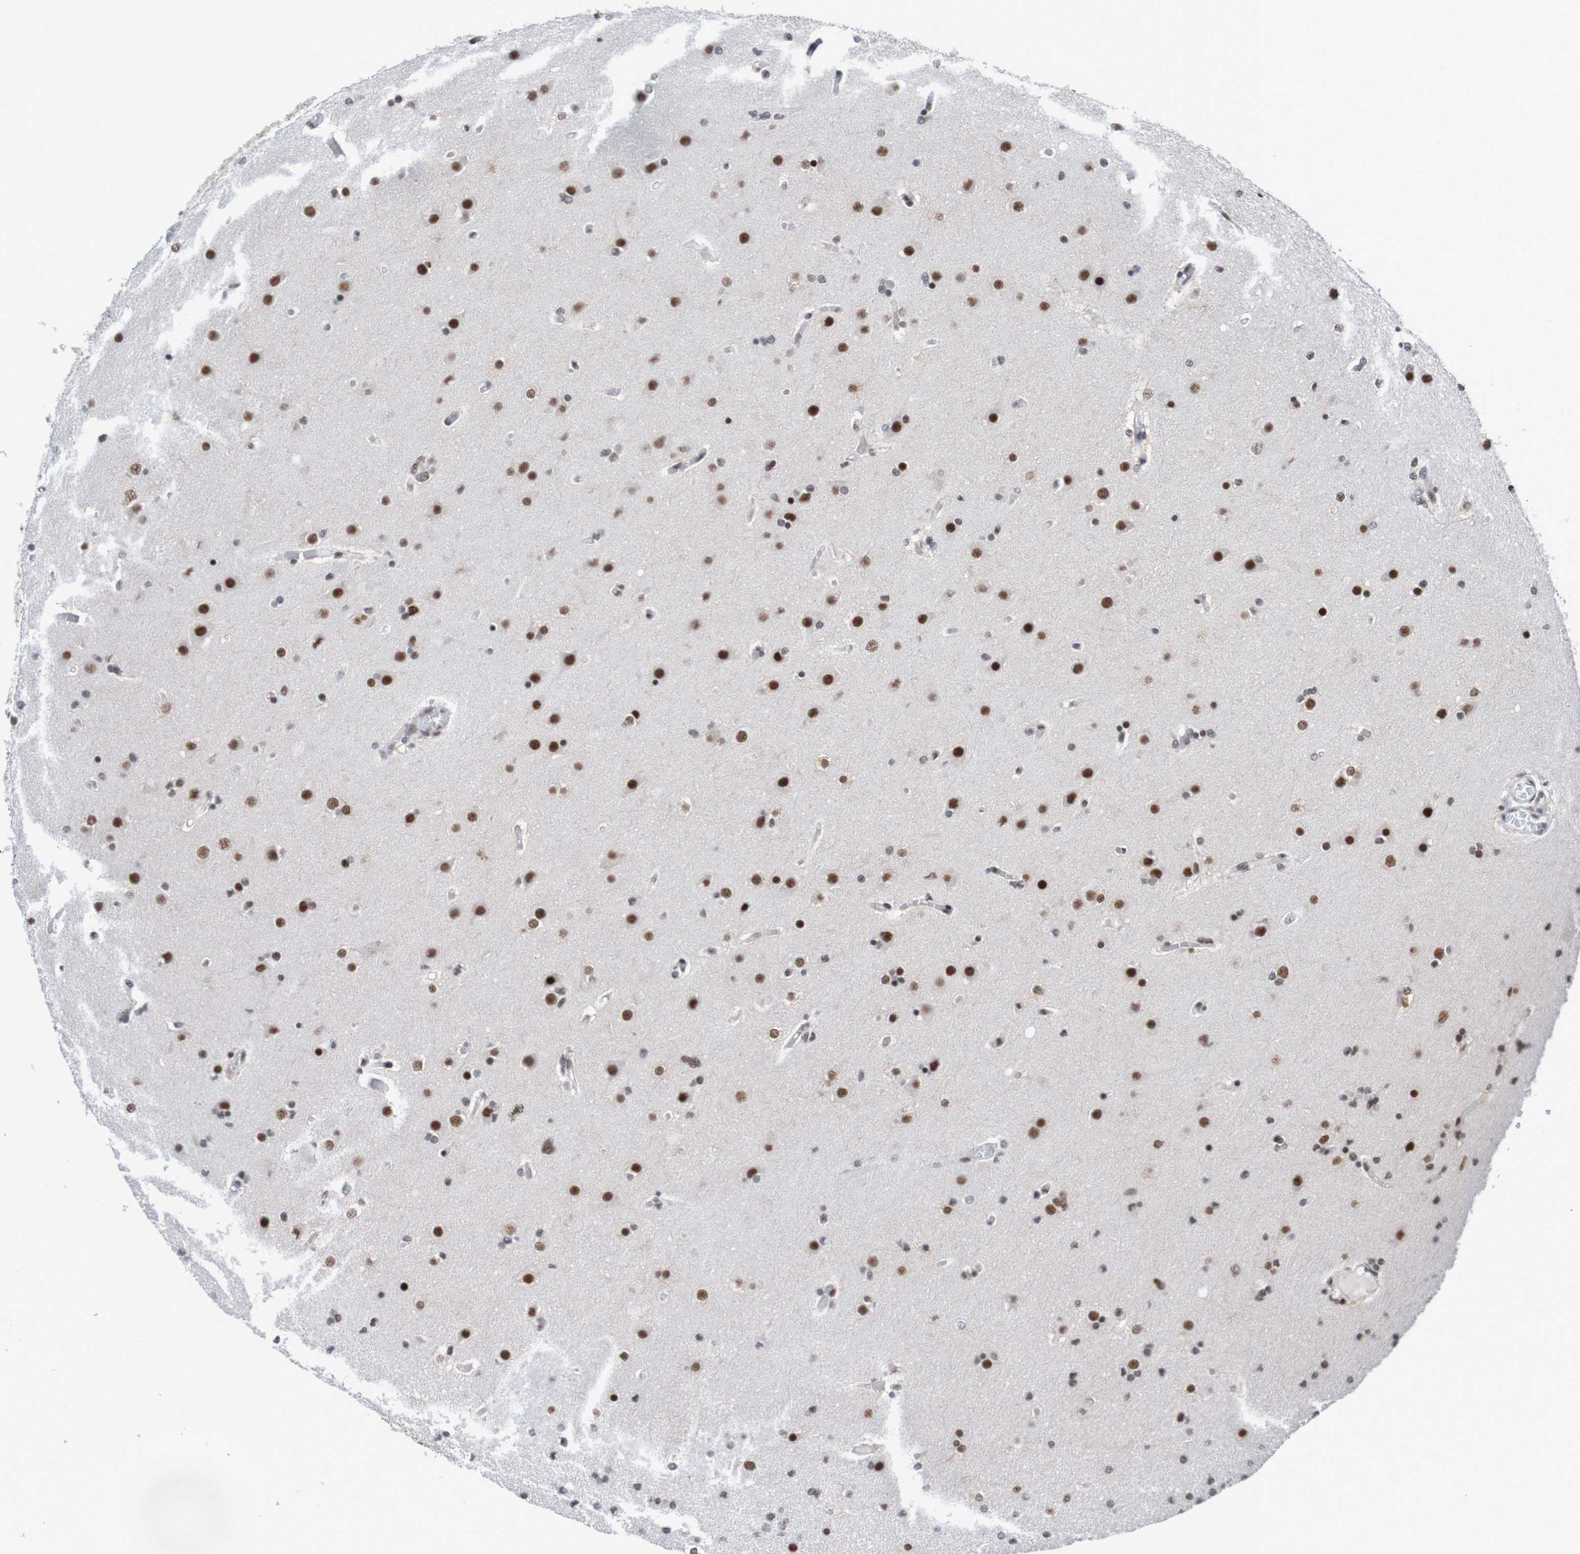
{"staining": {"intensity": "strong", "quantity": "25%-75%", "location": "nuclear"}, "tissue": "glioma", "cell_type": "Tumor cells", "image_type": "cancer", "snomed": [{"axis": "morphology", "description": "Glioma, malignant, High grade"}, {"axis": "topography", "description": "Cerebral cortex"}], "caption": "Tumor cells display high levels of strong nuclear positivity in approximately 25%-75% of cells in malignant high-grade glioma.", "gene": "CDC5L", "patient": {"sex": "female", "age": 36}}